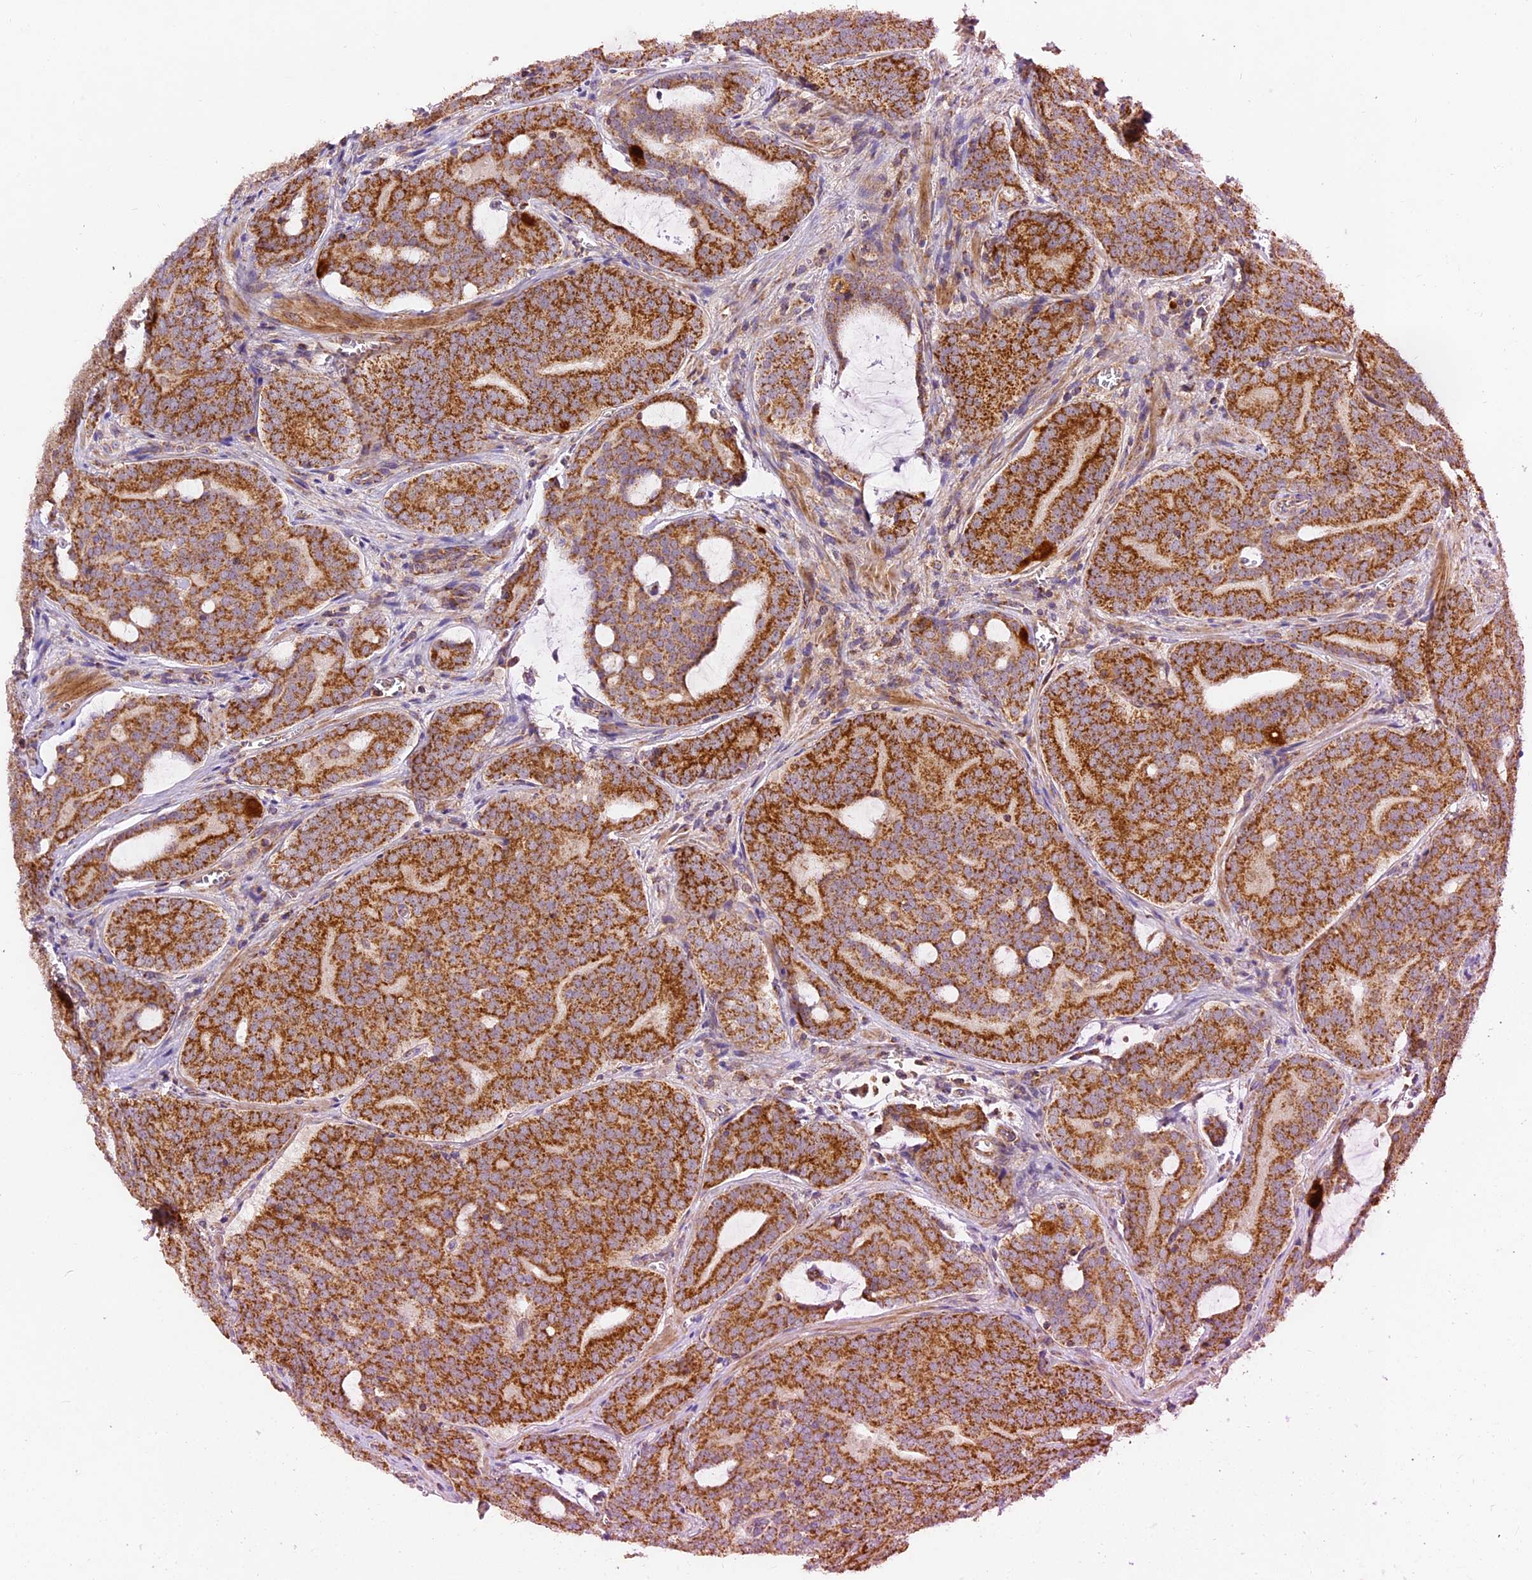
{"staining": {"intensity": "strong", "quantity": ">75%", "location": "cytoplasmic/membranous"}, "tissue": "prostate cancer", "cell_type": "Tumor cells", "image_type": "cancer", "snomed": [{"axis": "morphology", "description": "Adenocarcinoma, High grade"}, {"axis": "topography", "description": "Prostate"}], "caption": "Human high-grade adenocarcinoma (prostate) stained for a protein (brown) displays strong cytoplasmic/membranous positive staining in about >75% of tumor cells.", "gene": "NDUFA8", "patient": {"sex": "male", "age": 55}}